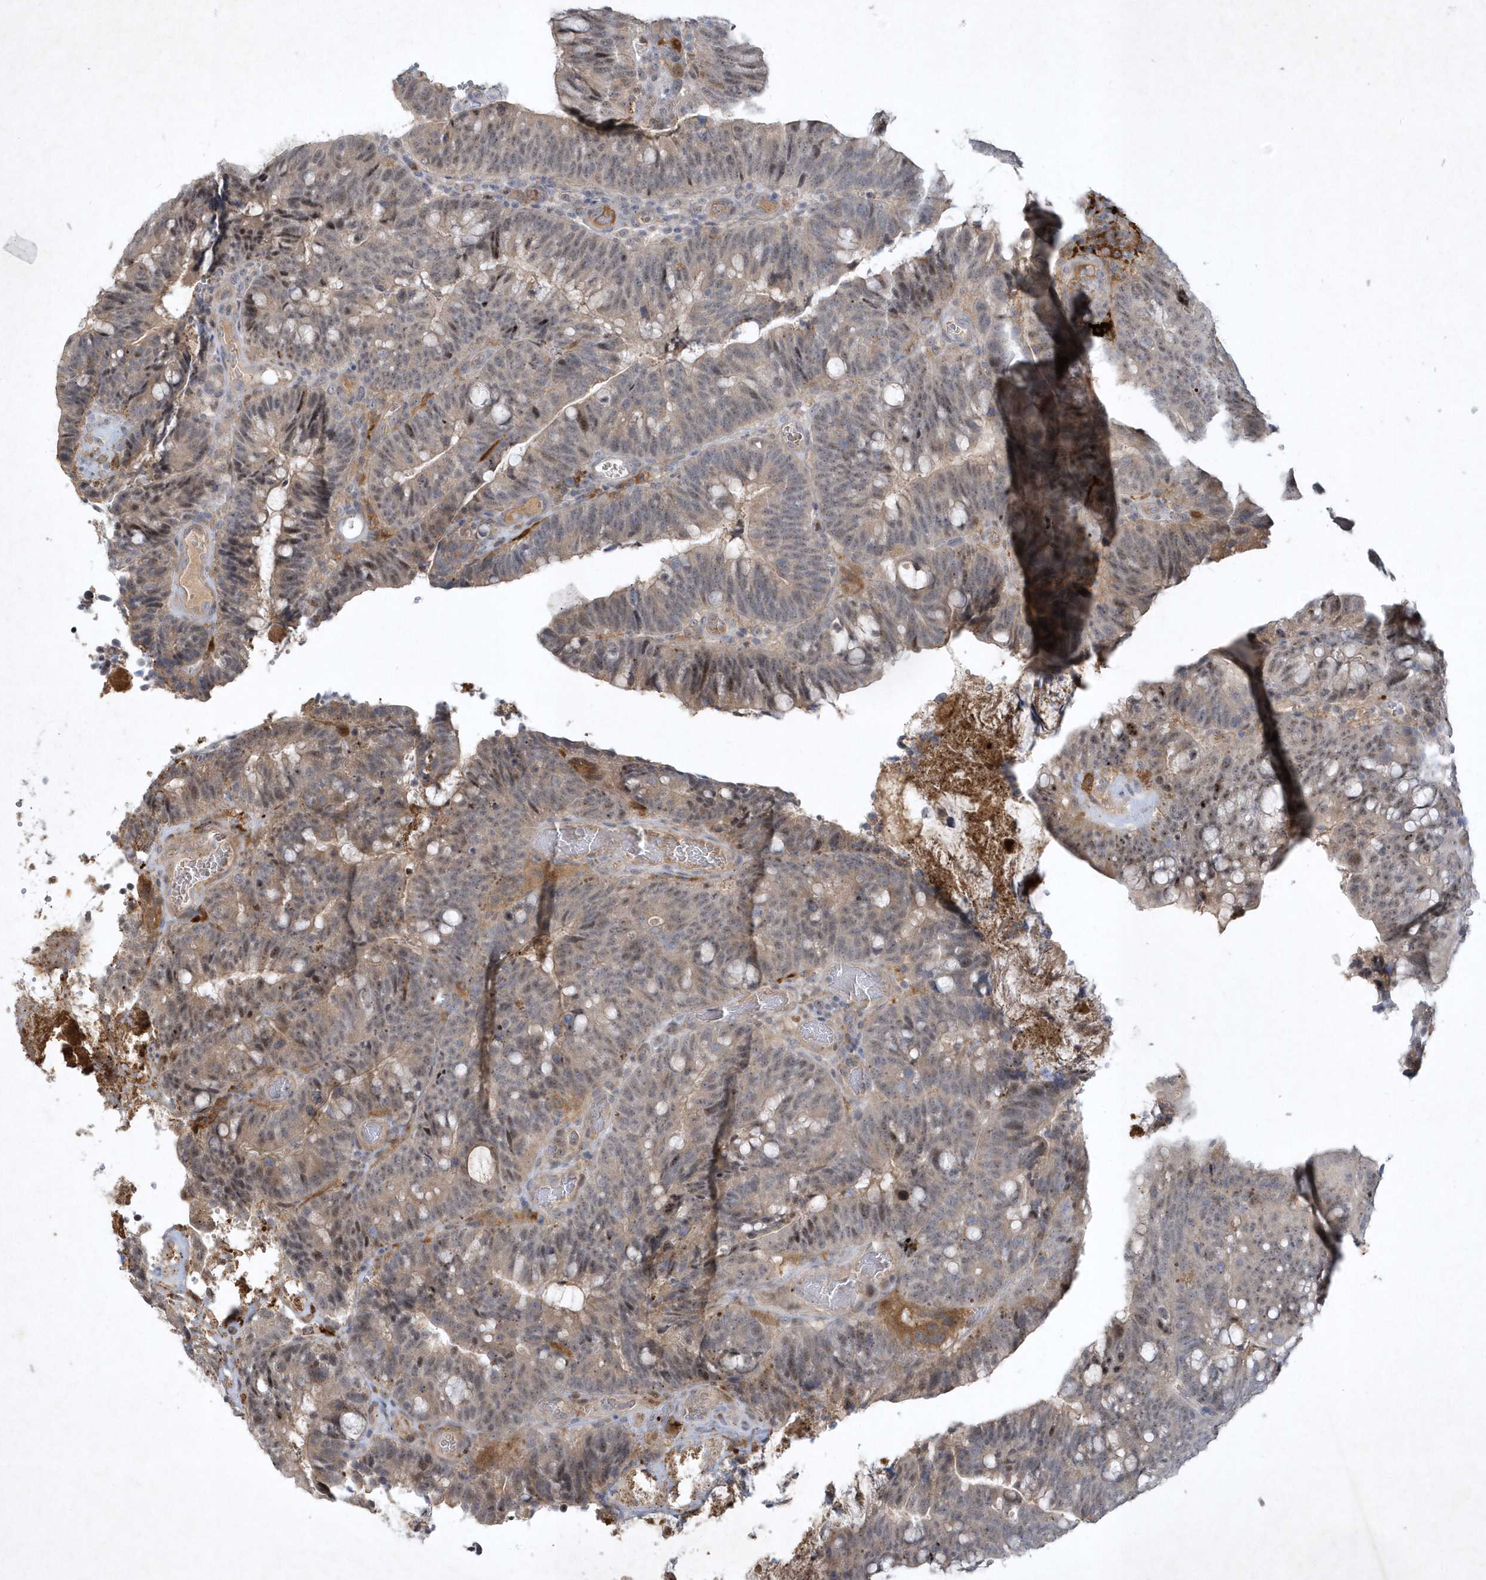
{"staining": {"intensity": "weak", "quantity": "25%-75%", "location": "nuclear"}, "tissue": "colorectal cancer", "cell_type": "Tumor cells", "image_type": "cancer", "snomed": [{"axis": "morphology", "description": "Adenocarcinoma, NOS"}, {"axis": "topography", "description": "Colon"}], "caption": "Immunohistochemical staining of human adenocarcinoma (colorectal) exhibits low levels of weak nuclear expression in approximately 25%-75% of tumor cells. Nuclei are stained in blue.", "gene": "THG1L", "patient": {"sex": "female", "age": 66}}